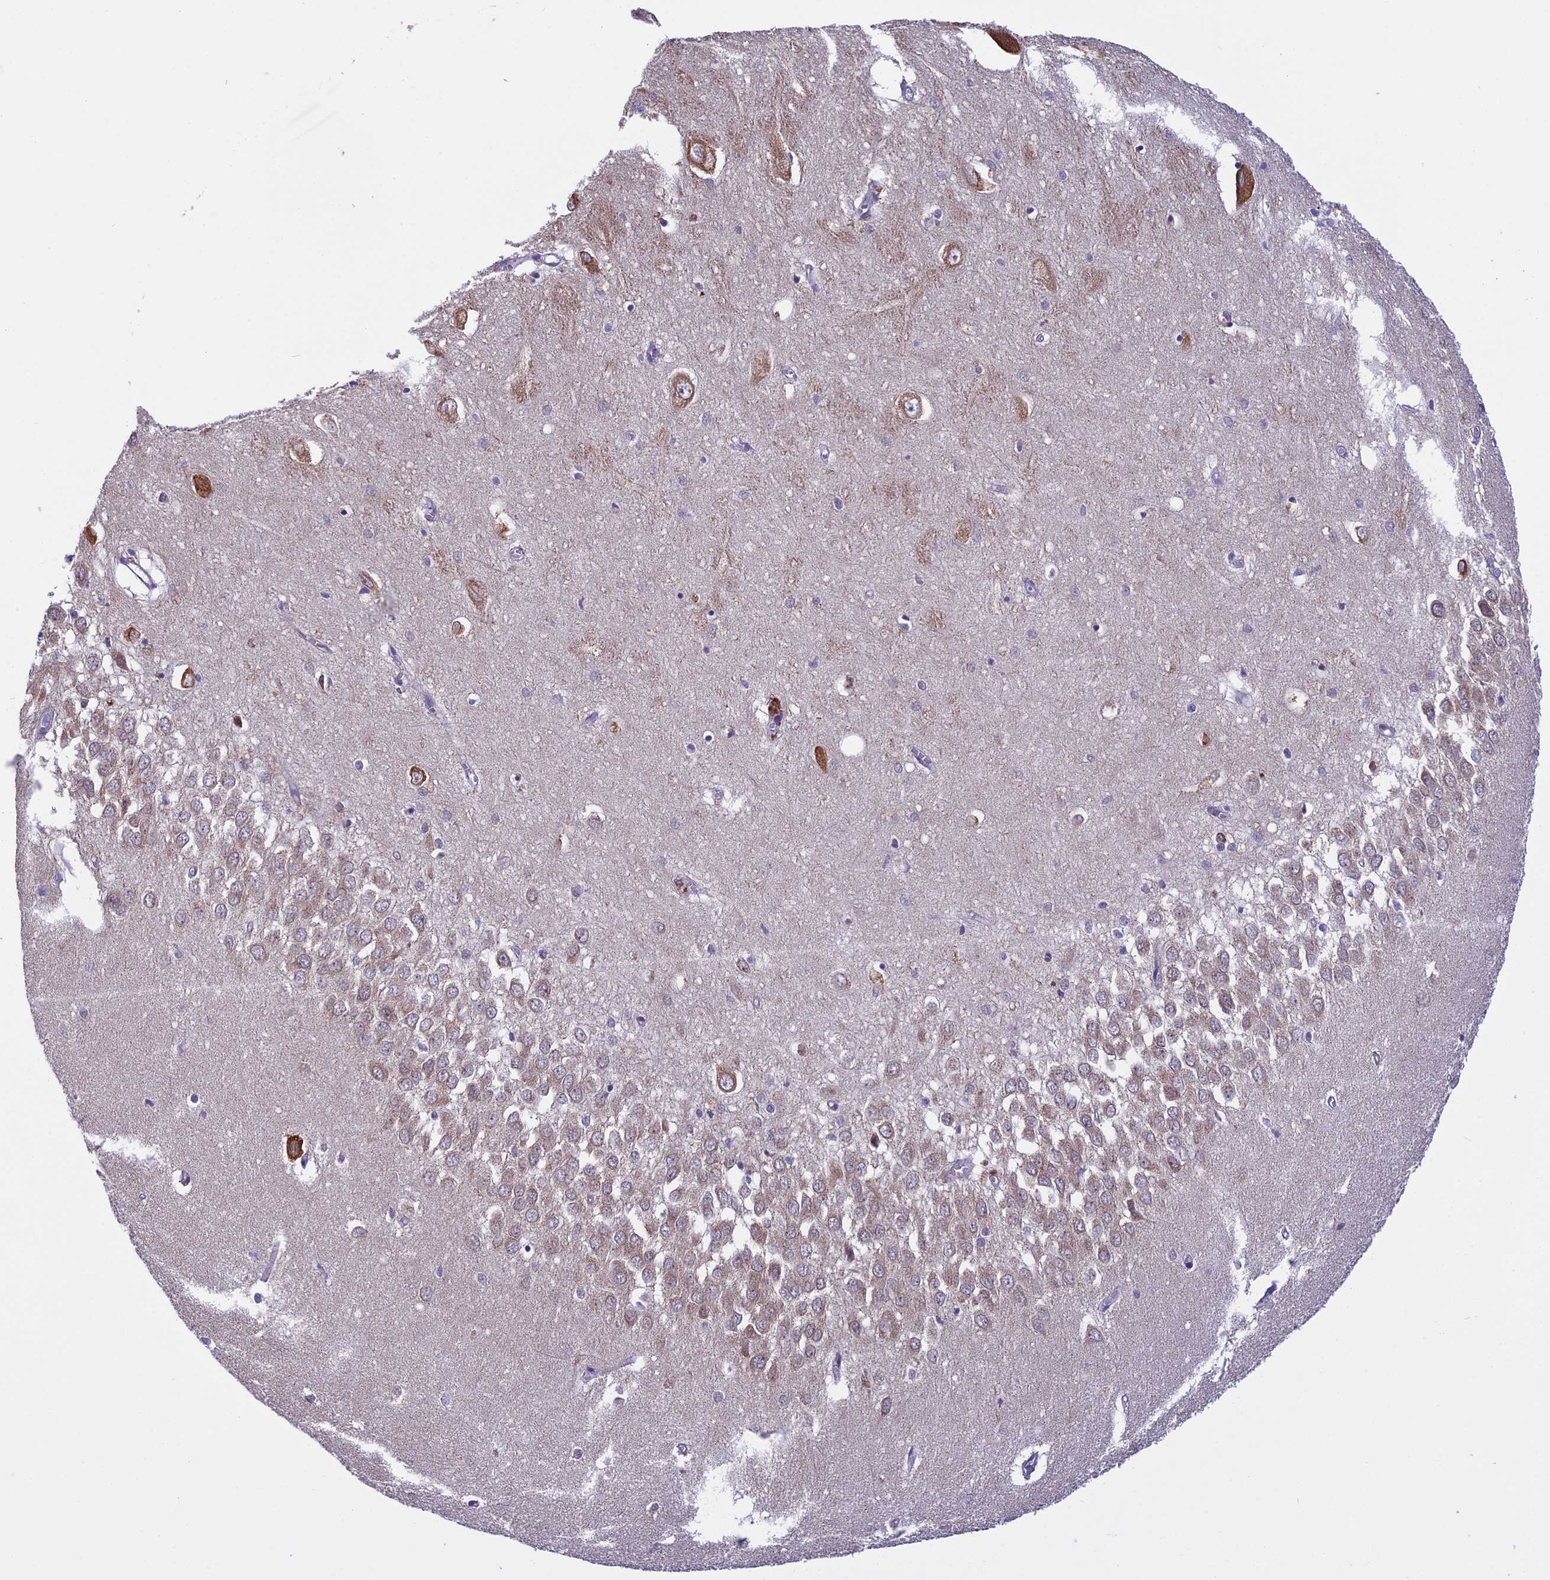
{"staining": {"intensity": "weak", "quantity": "<25%", "location": "cytoplasmic/membranous"}, "tissue": "hippocampus", "cell_type": "Glial cells", "image_type": "normal", "snomed": [{"axis": "morphology", "description": "Normal tissue, NOS"}, {"axis": "topography", "description": "Hippocampus"}], "caption": "Glial cells show no significant protein staining in unremarkable hippocampus. Nuclei are stained in blue.", "gene": "ZNF317", "patient": {"sex": "female", "age": 64}}